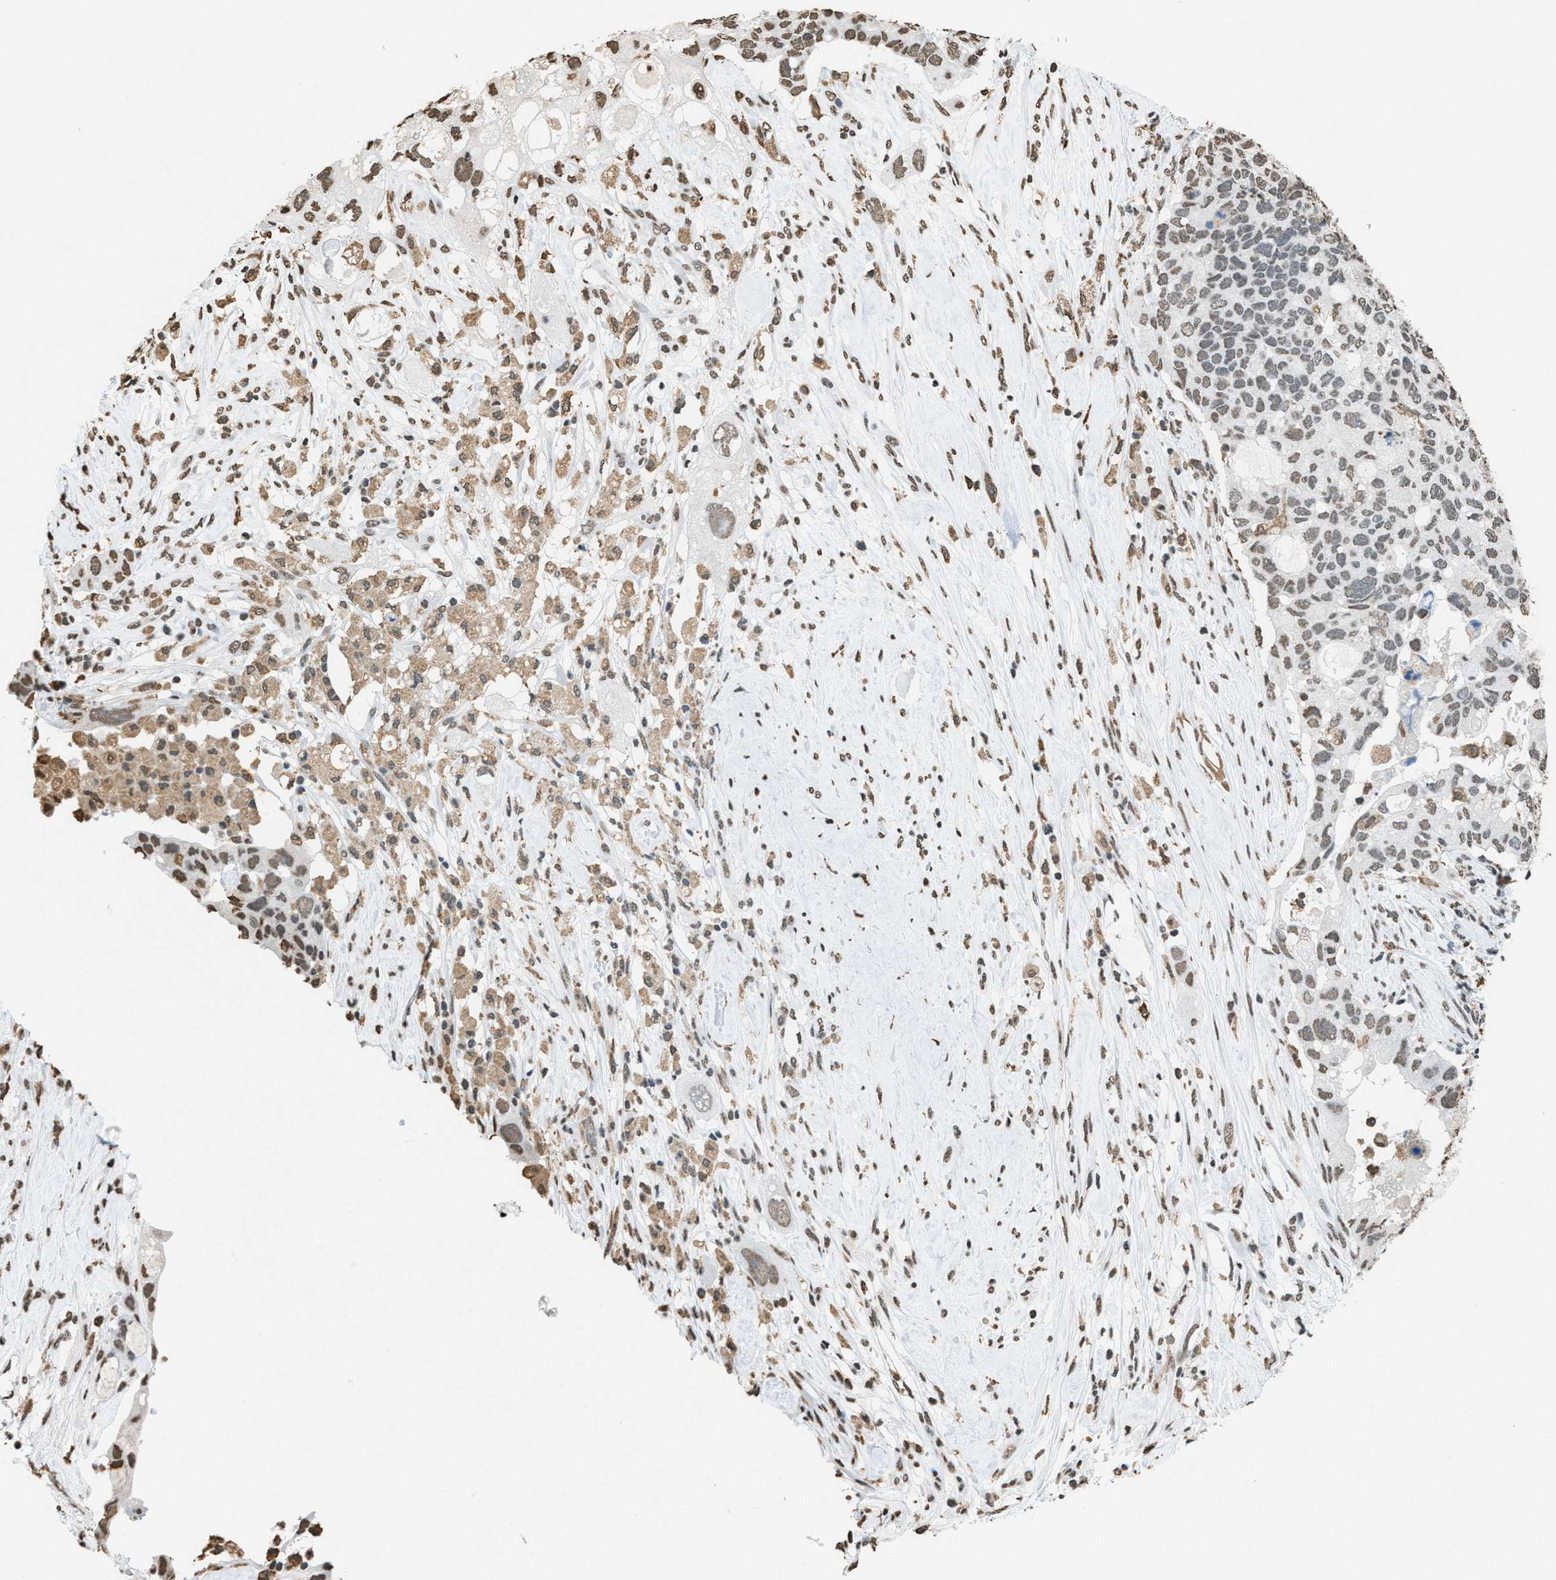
{"staining": {"intensity": "weak", "quantity": "25%-75%", "location": "nuclear"}, "tissue": "pancreatic cancer", "cell_type": "Tumor cells", "image_type": "cancer", "snomed": [{"axis": "morphology", "description": "Adenocarcinoma, NOS"}, {"axis": "topography", "description": "Pancreas"}], "caption": "Pancreatic cancer stained with DAB (3,3'-diaminobenzidine) IHC demonstrates low levels of weak nuclear staining in about 25%-75% of tumor cells. (brown staining indicates protein expression, while blue staining denotes nuclei).", "gene": "NUP88", "patient": {"sex": "female", "age": 56}}